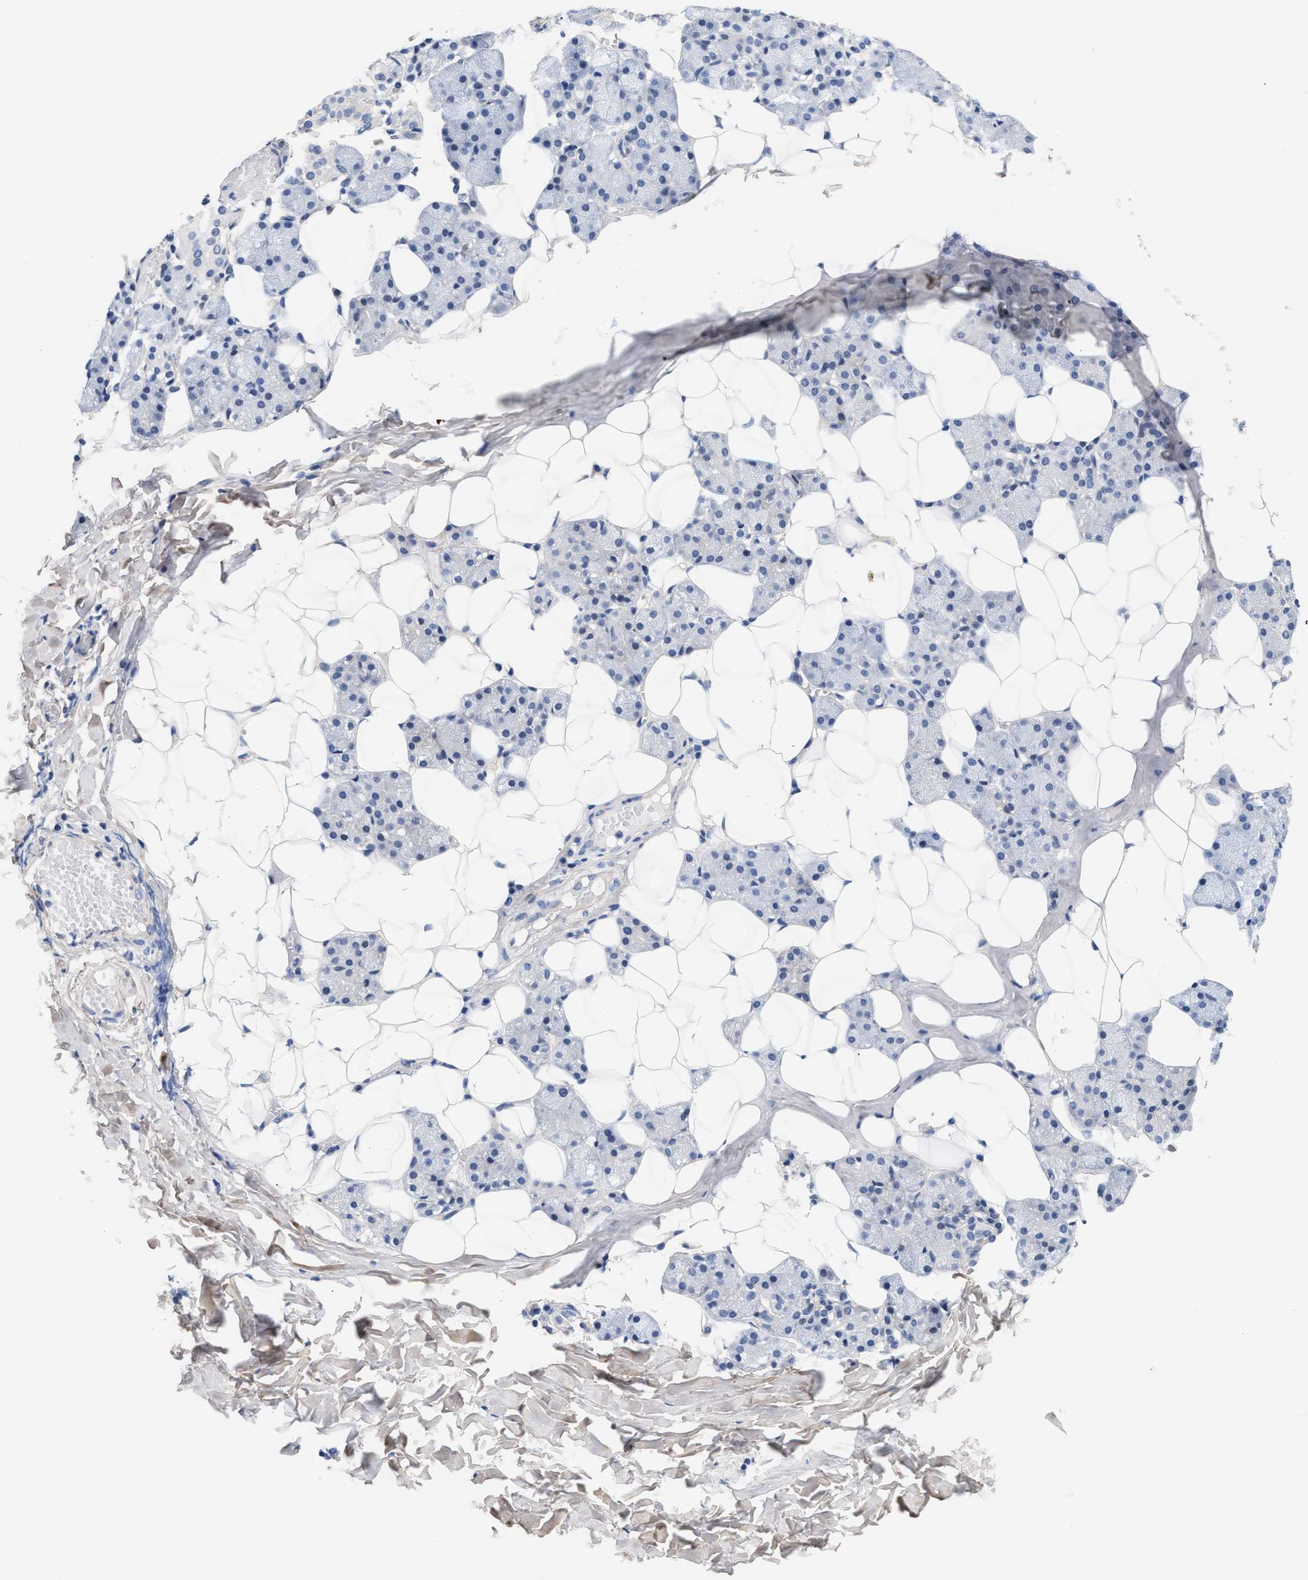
{"staining": {"intensity": "weak", "quantity": "<25%", "location": "cytoplasmic/membranous"}, "tissue": "salivary gland", "cell_type": "Glandular cells", "image_type": "normal", "snomed": [{"axis": "morphology", "description": "Normal tissue, NOS"}, {"axis": "topography", "description": "Salivary gland"}], "caption": "This is a histopathology image of immunohistochemistry staining of unremarkable salivary gland, which shows no positivity in glandular cells.", "gene": "ACTL7B", "patient": {"sex": "female", "age": 33}}